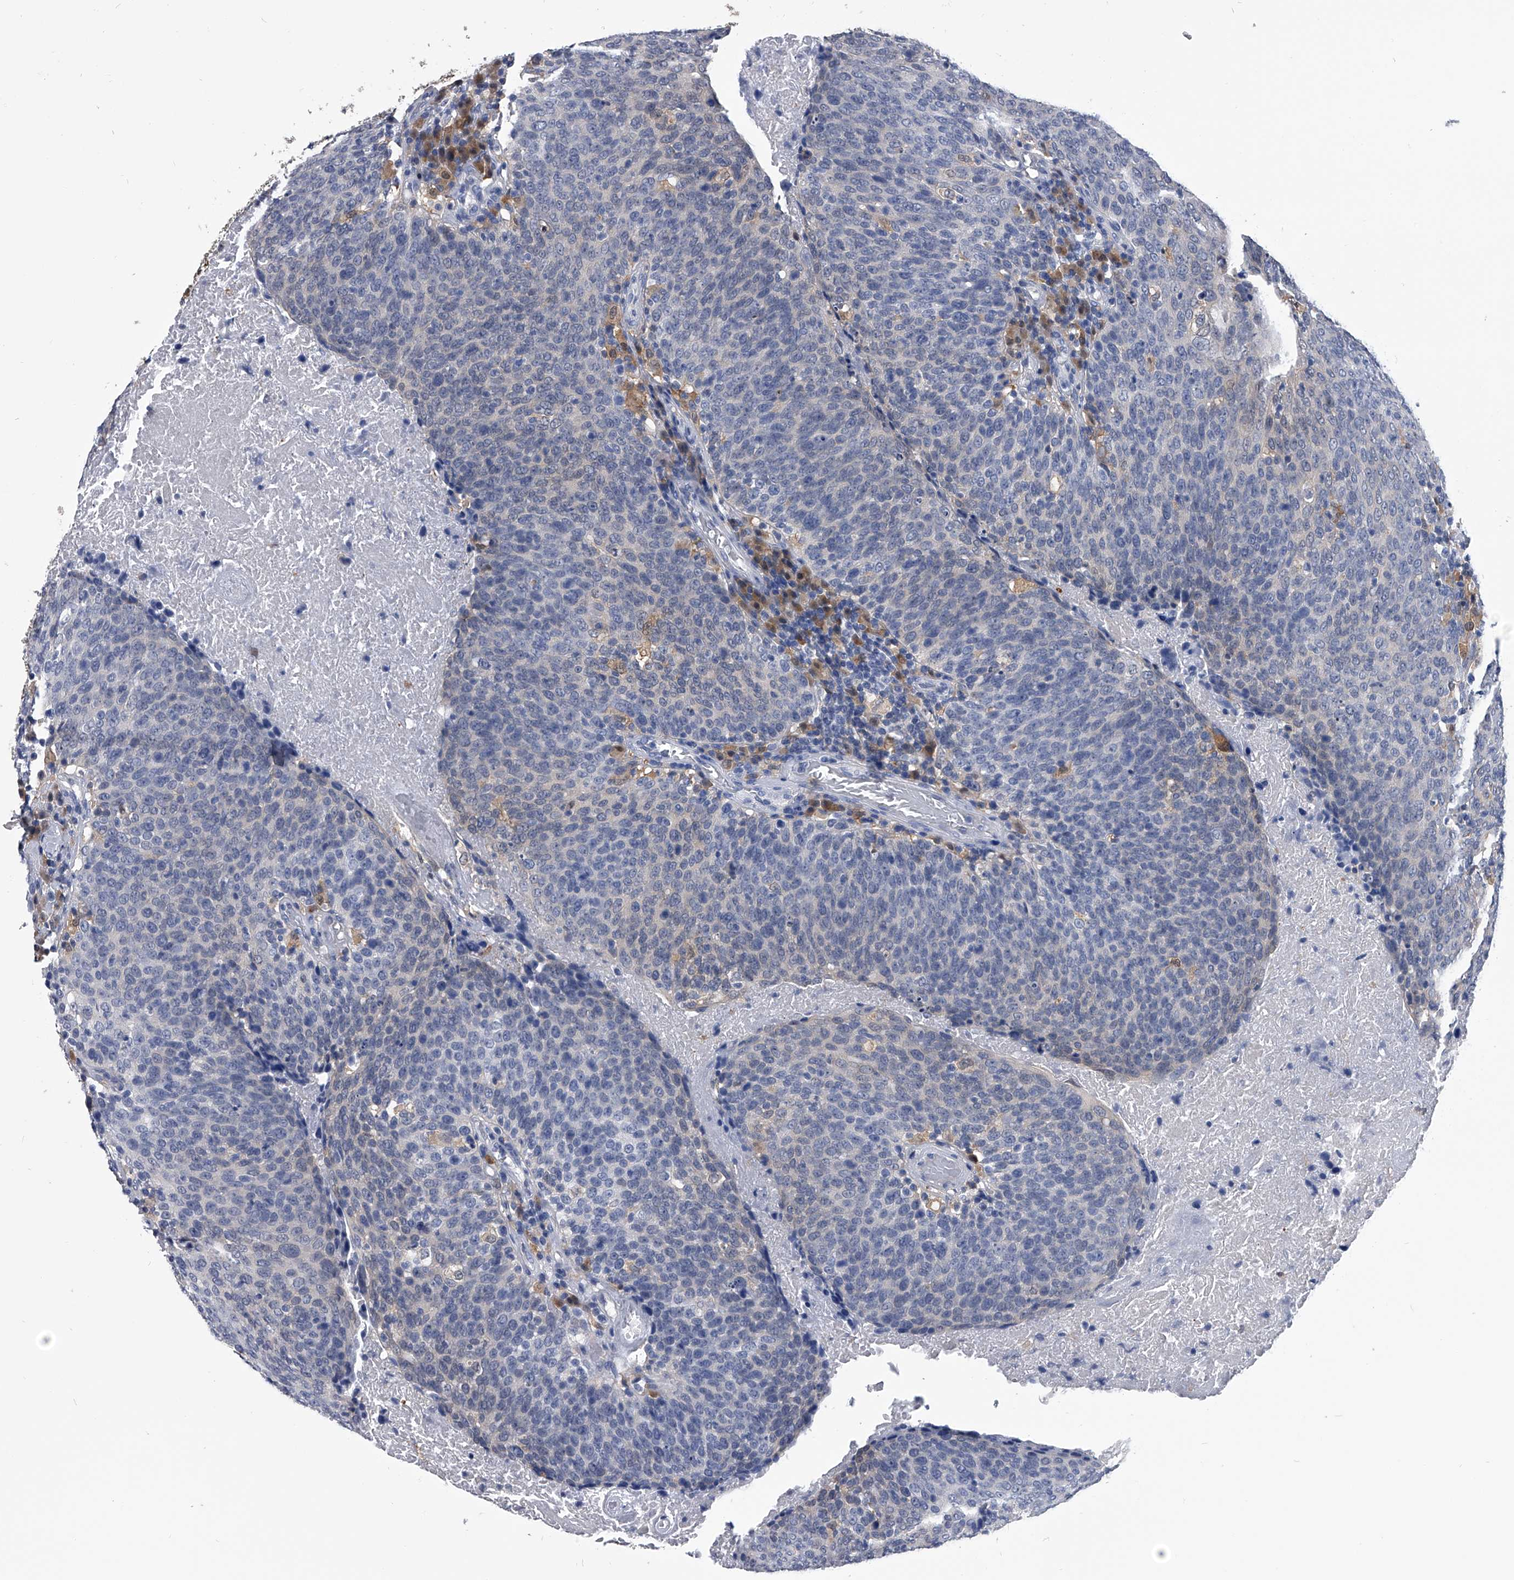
{"staining": {"intensity": "negative", "quantity": "none", "location": "none"}, "tissue": "head and neck cancer", "cell_type": "Tumor cells", "image_type": "cancer", "snomed": [{"axis": "morphology", "description": "Squamous cell carcinoma, NOS"}, {"axis": "morphology", "description": "Squamous cell carcinoma, metastatic, NOS"}, {"axis": "topography", "description": "Lymph node"}, {"axis": "topography", "description": "Head-Neck"}], "caption": "This is a histopathology image of immunohistochemistry (IHC) staining of head and neck cancer (squamous cell carcinoma), which shows no staining in tumor cells.", "gene": "PDXK", "patient": {"sex": "male", "age": 62}}